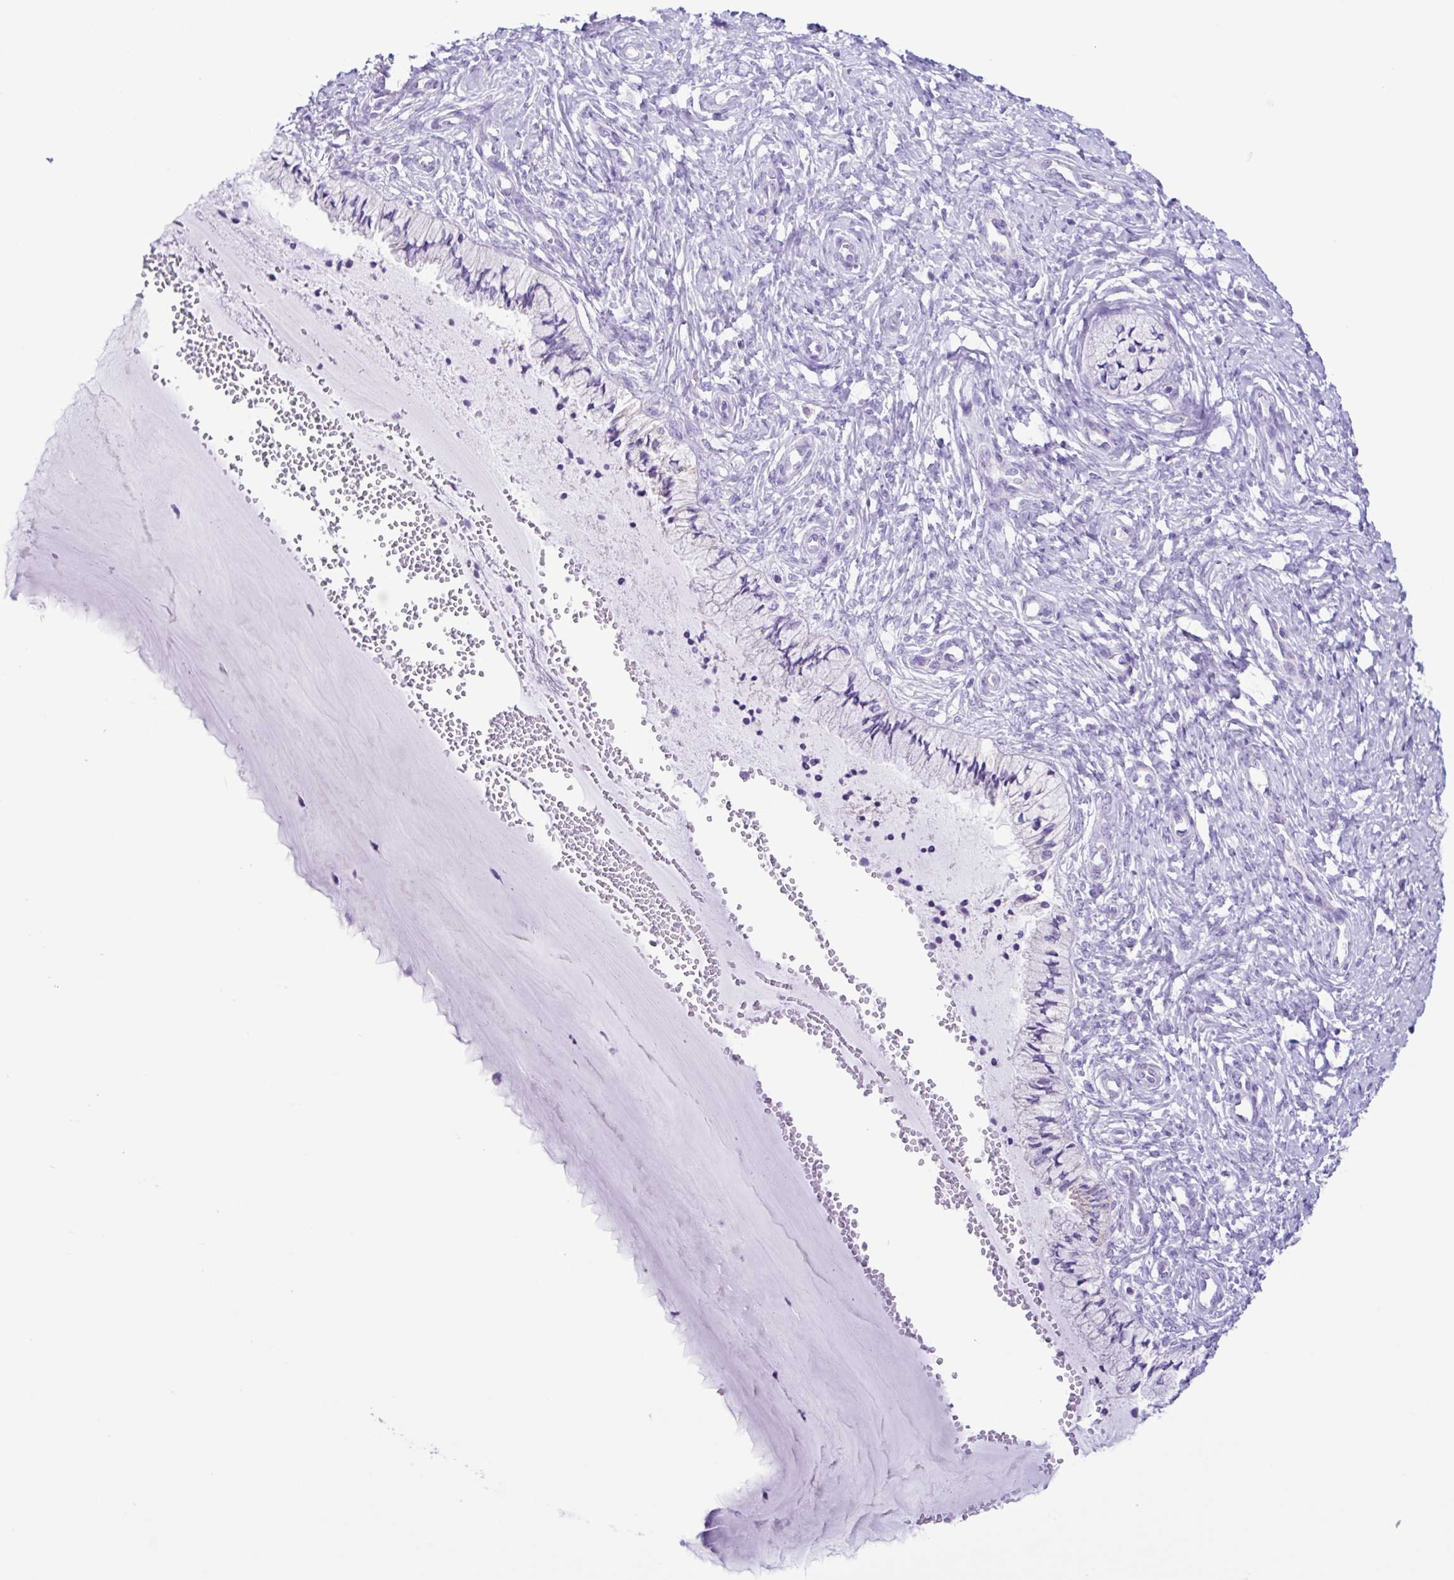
{"staining": {"intensity": "negative", "quantity": "none", "location": "none"}, "tissue": "cervix", "cell_type": "Glandular cells", "image_type": "normal", "snomed": [{"axis": "morphology", "description": "Normal tissue, NOS"}, {"axis": "topography", "description": "Cervix"}], "caption": "This is a histopathology image of immunohistochemistry staining of unremarkable cervix, which shows no expression in glandular cells.", "gene": "ACTRT3", "patient": {"sex": "female", "age": 37}}